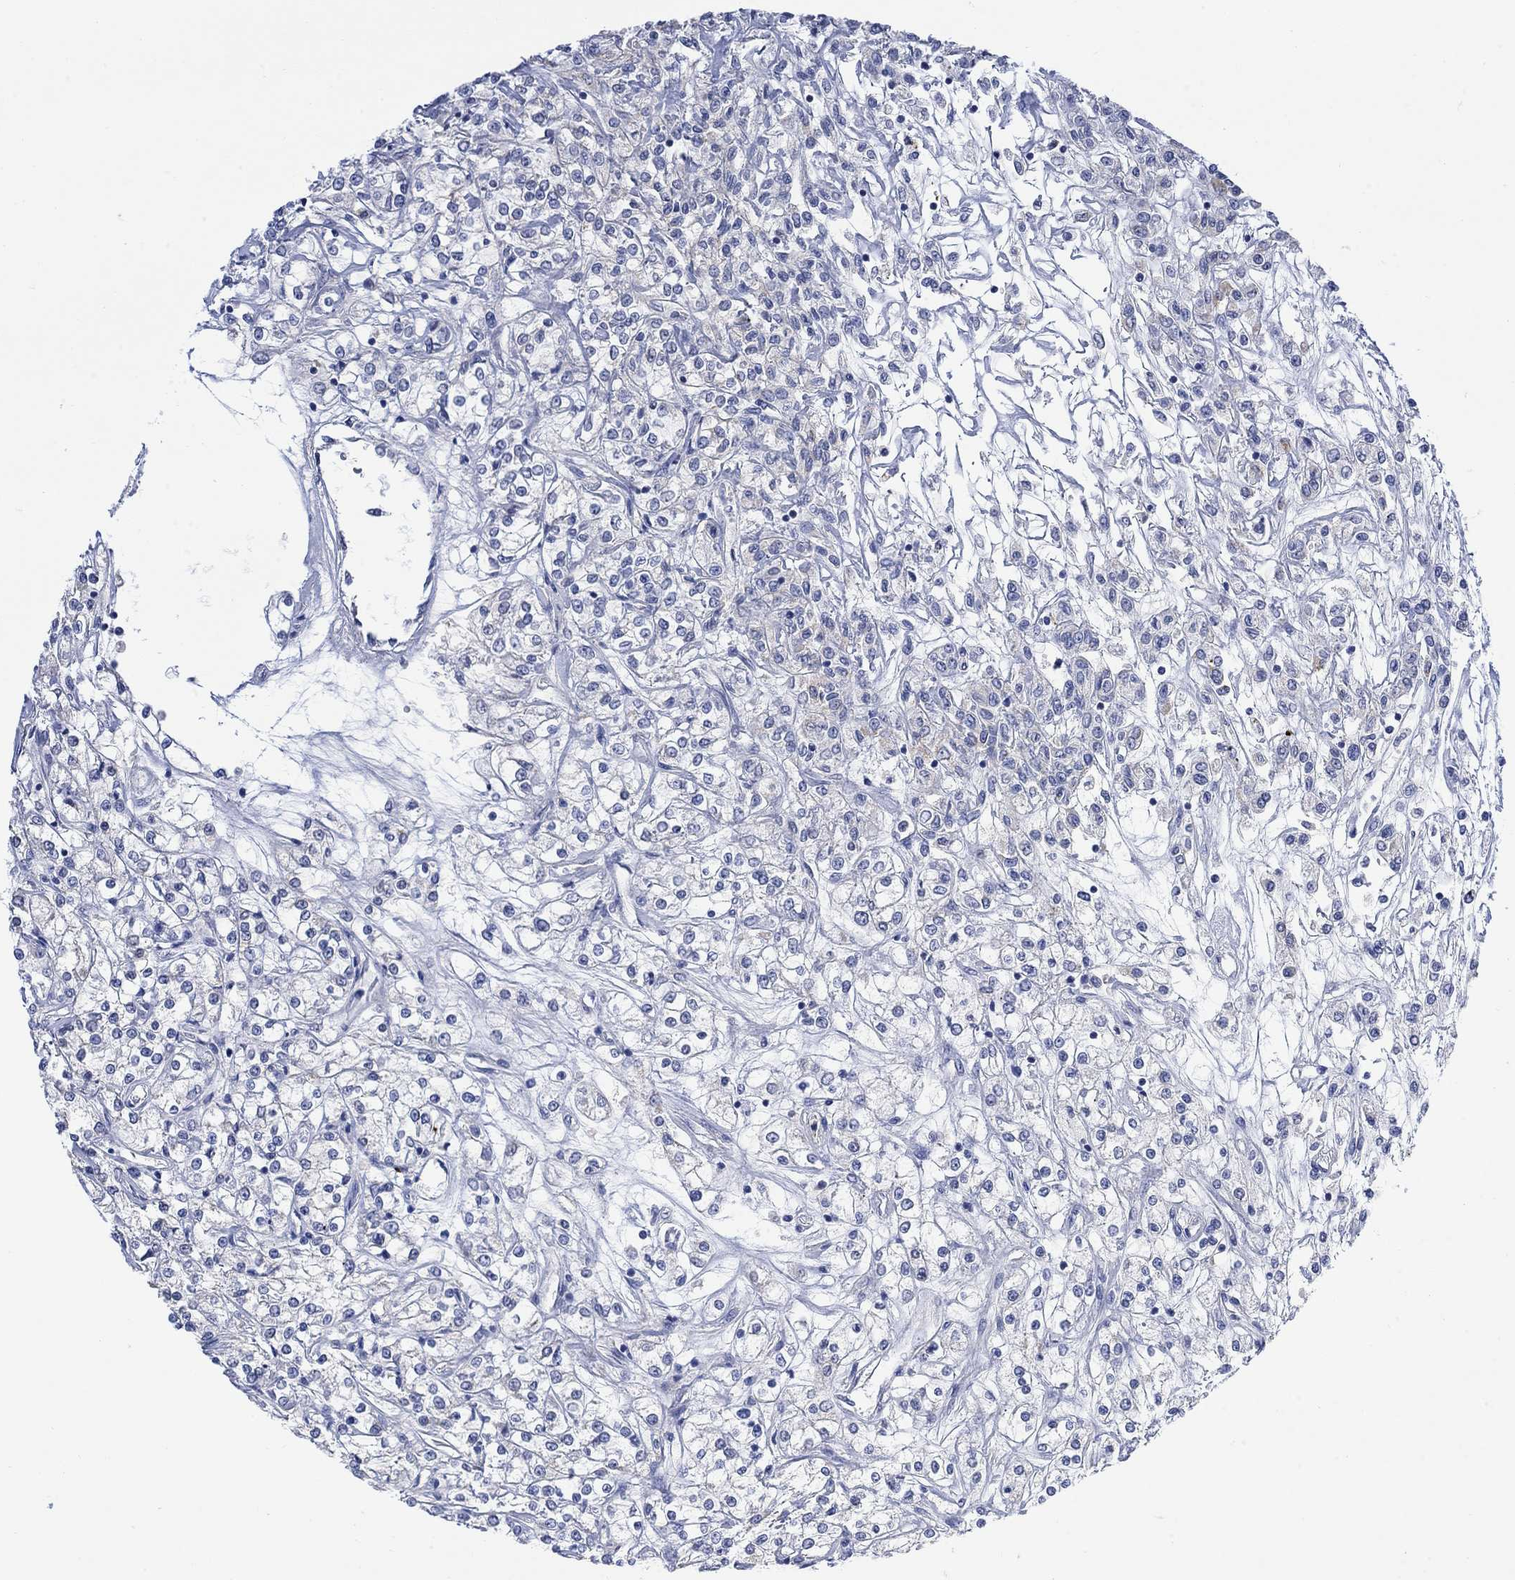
{"staining": {"intensity": "negative", "quantity": "none", "location": "none"}, "tissue": "renal cancer", "cell_type": "Tumor cells", "image_type": "cancer", "snomed": [{"axis": "morphology", "description": "Adenocarcinoma, NOS"}, {"axis": "topography", "description": "Kidney"}], "caption": "Immunohistochemical staining of renal cancer demonstrates no significant positivity in tumor cells.", "gene": "FBP2", "patient": {"sex": "female", "age": 59}}